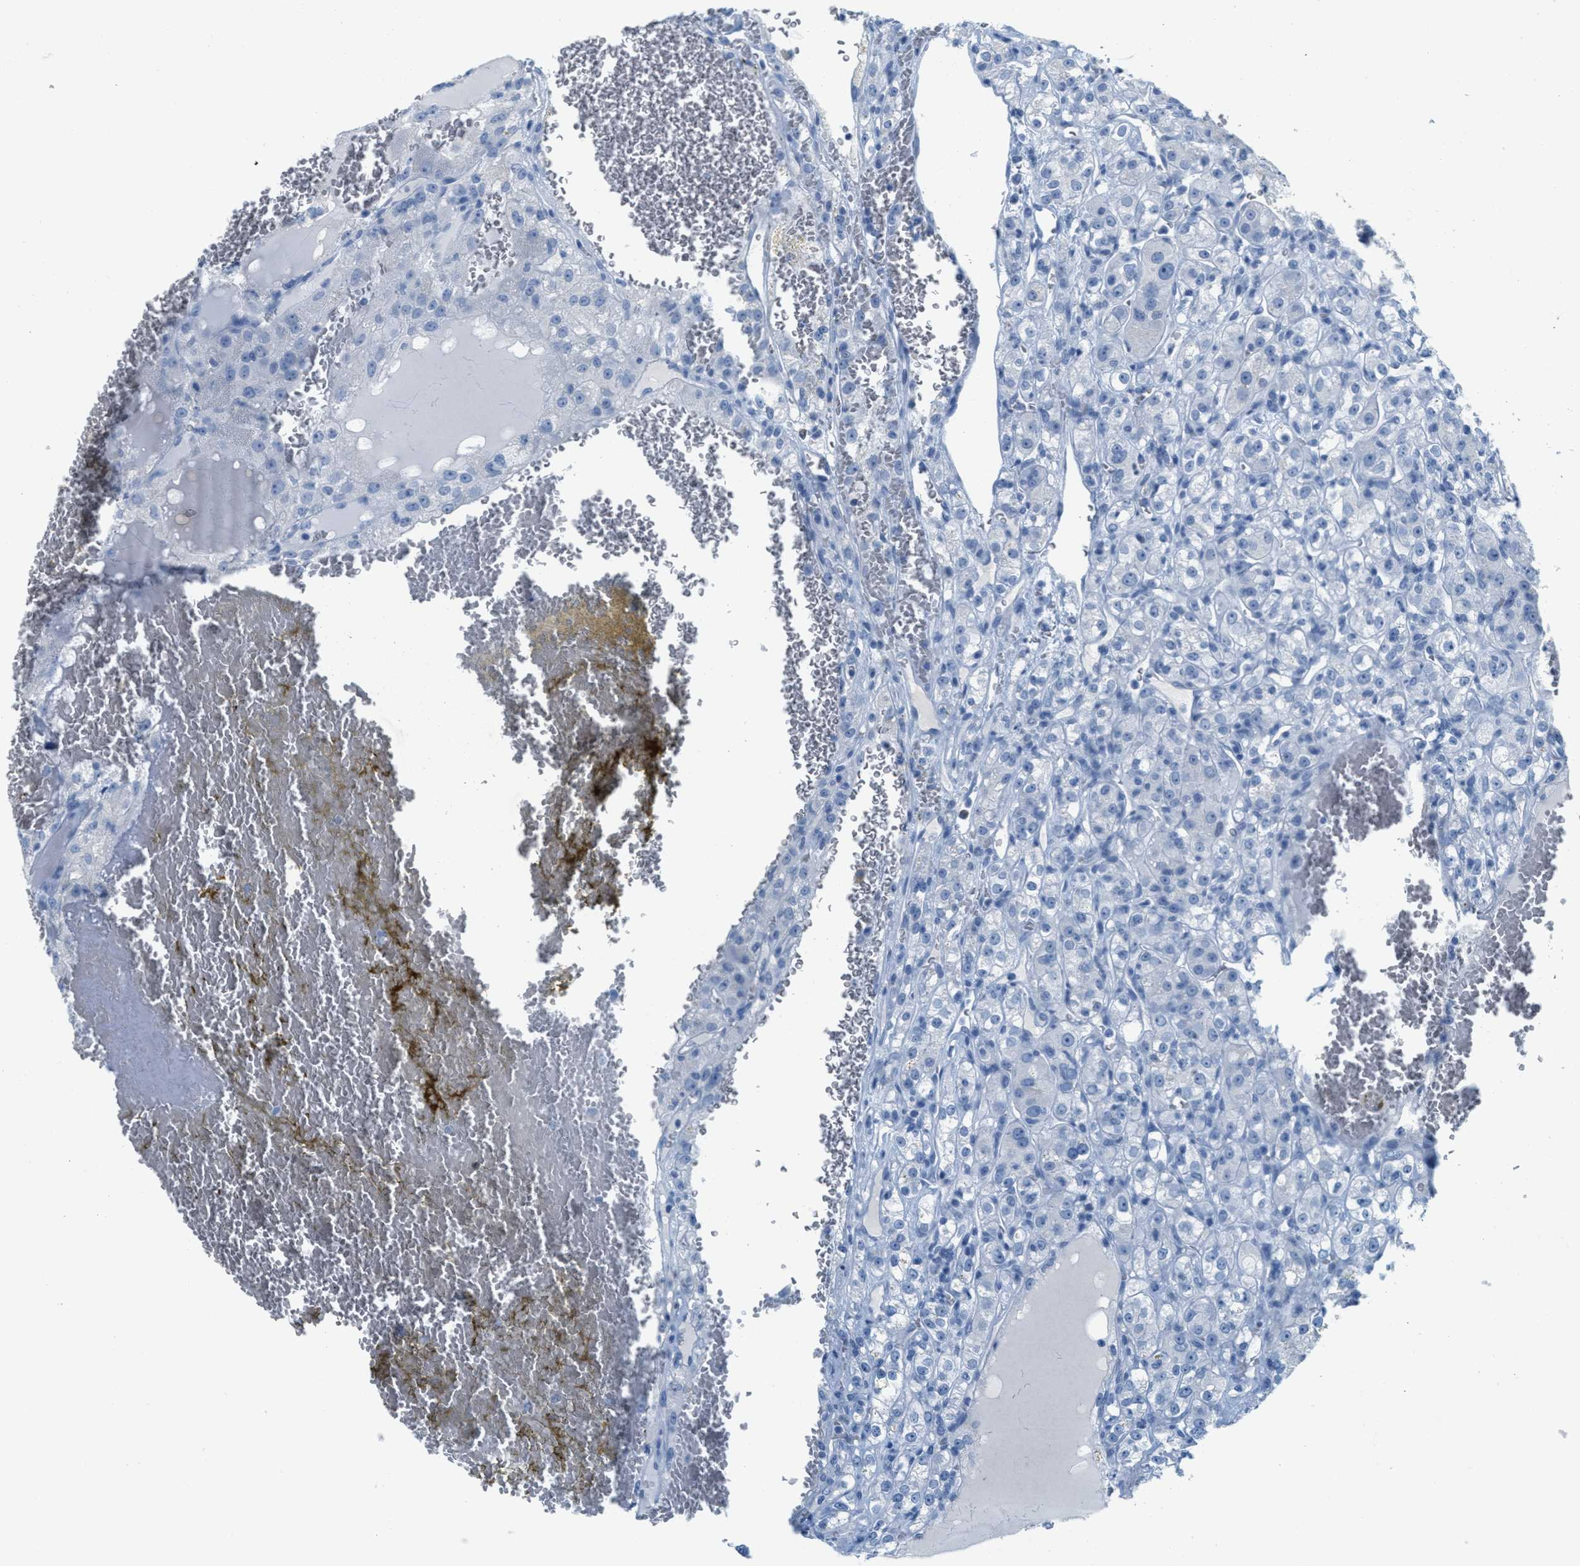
{"staining": {"intensity": "negative", "quantity": "none", "location": "none"}, "tissue": "renal cancer", "cell_type": "Tumor cells", "image_type": "cancer", "snomed": [{"axis": "morphology", "description": "Normal tissue, NOS"}, {"axis": "morphology", "description": "Adenocarcinoma, NOS"}, {"axis": "topography", "description": "Kidney"}], "caption": "The histopathology image shows no significant positivity in tumor cells of adenocarcinoma (renal). The staining was performed using DAB (3,3'-diaminobenzidine) to visualize the protein expression in brown, while the nuclei were stained in blue with hematoxylin (Magnification: 20x).", "gene": "GPM6A", "patient": {"sex": "male", "age": 61}}